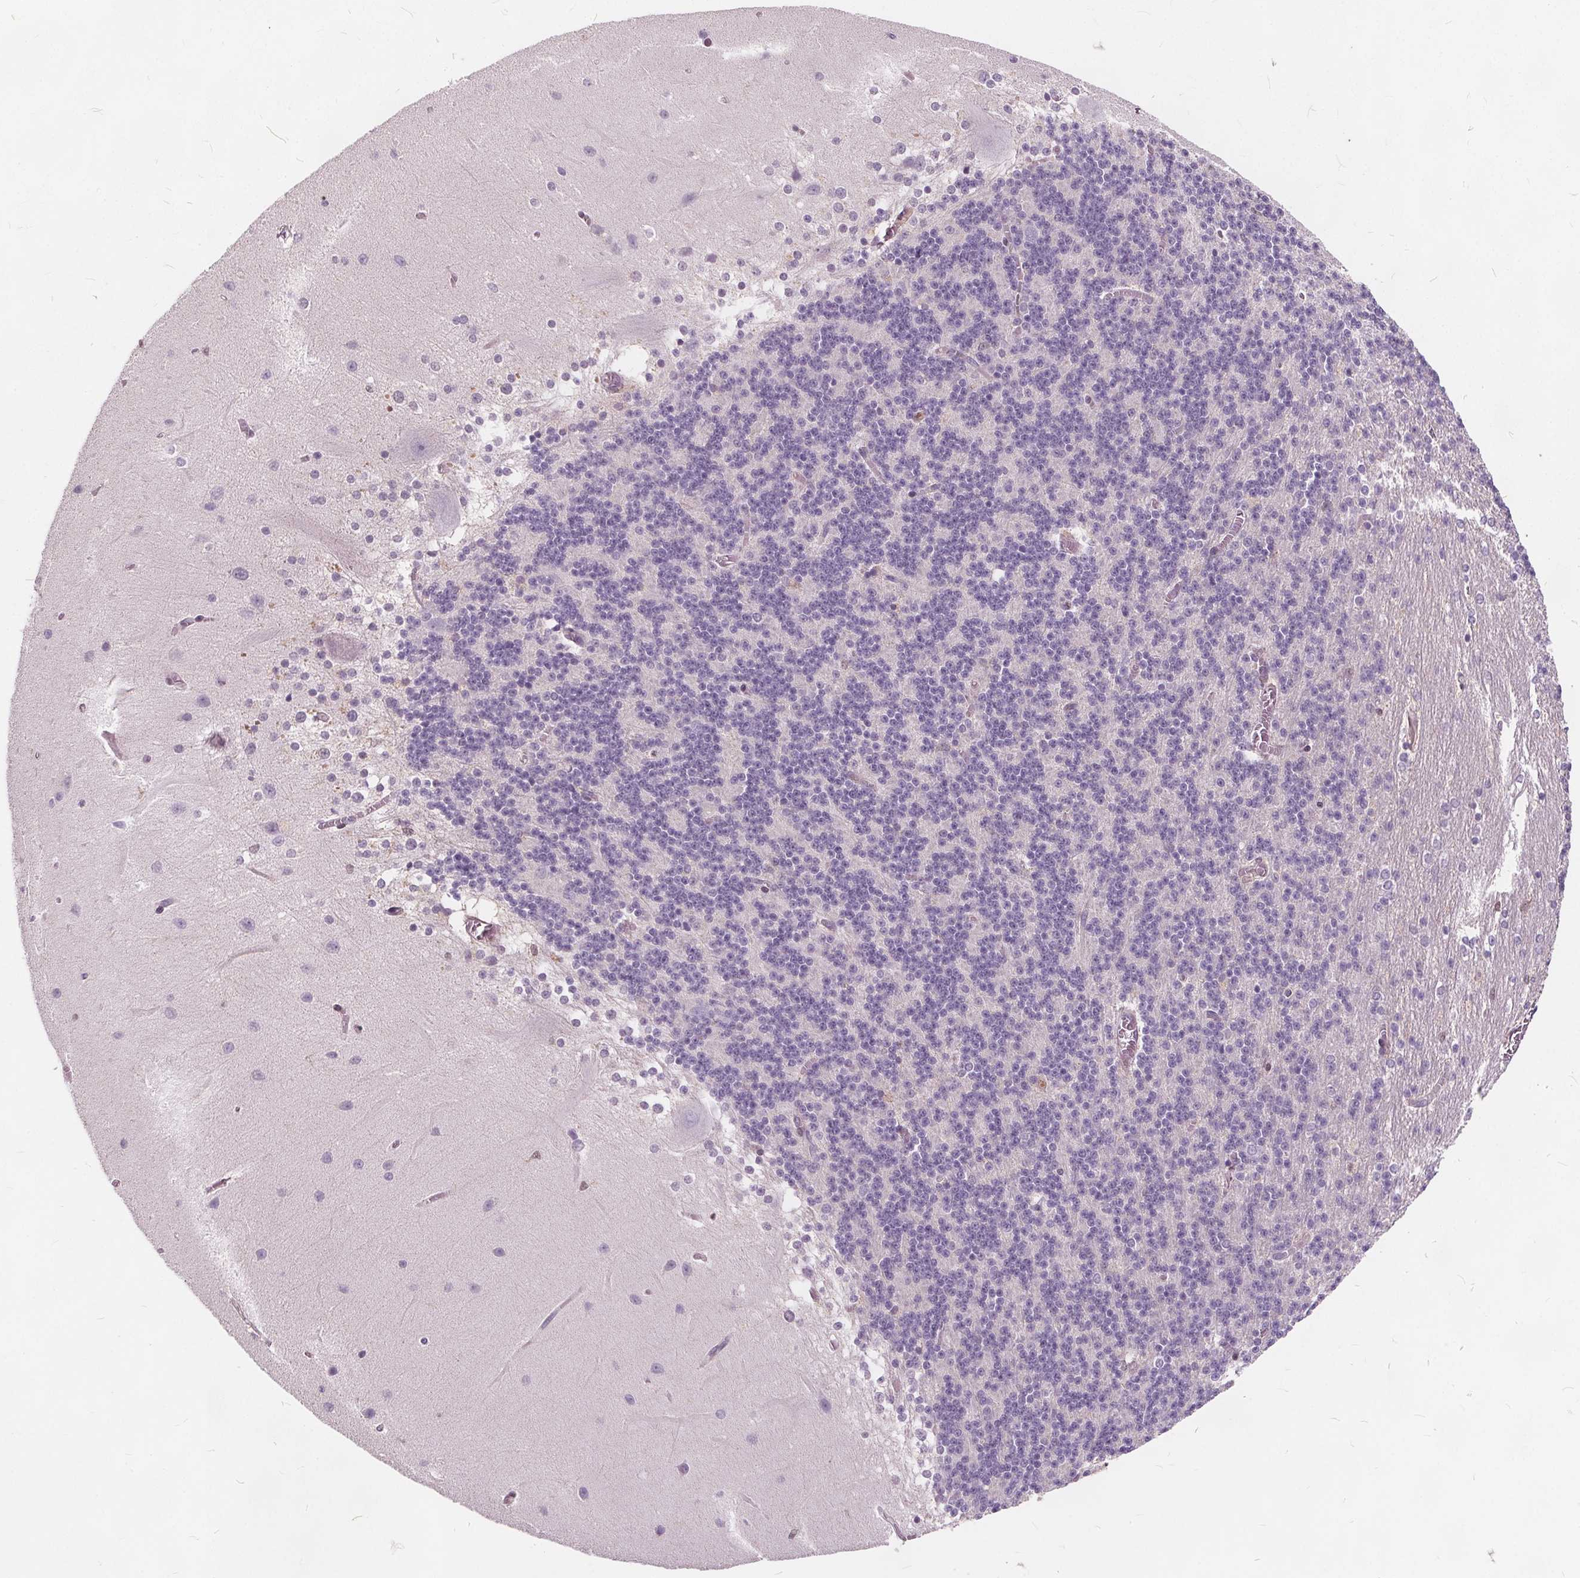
{"staining": {"intensity": "negative", "quantity": "none", "location": "none"}, "tissue": "cerebellum", "cell_type": "Cells in granular layer", "image_type": "normal", "snomed": [{"axis": "morphology", "description": "Normal tissue, NOS"}, {"axis": "topography", "description": "Cerebellum"}], "caption": "This histopathology image is of unremarkable cerebellum stained with IHC to label a protein in brown with the nuclei are counter-stained blue. There is no positivity in cells in granular layer. (DAB immunohistochemistry (IHC) with hematoxylin counter stain).", "gene": "HAAO", "patient": {"sex": "female", "age": 54}}